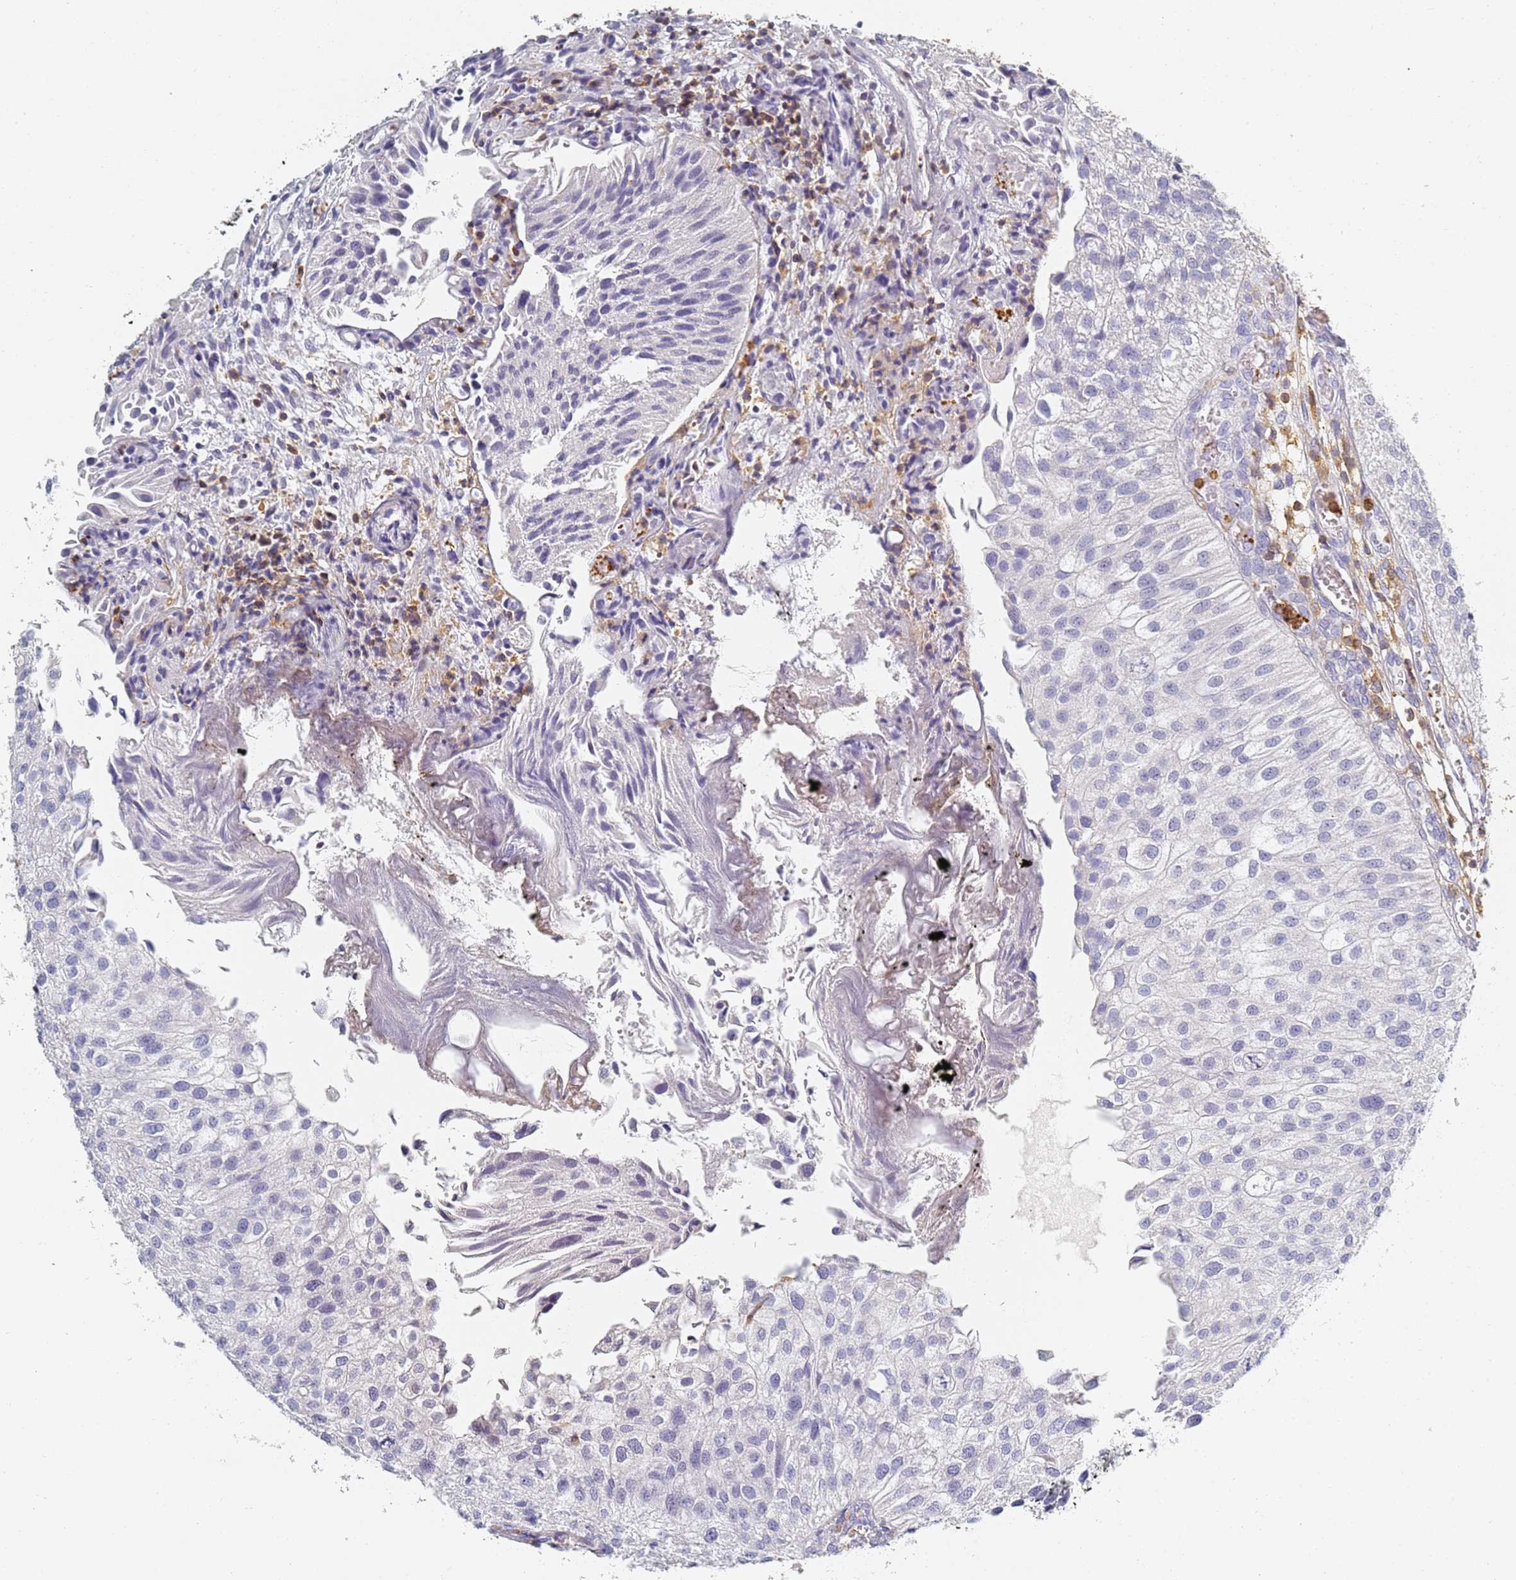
{"staining": {"intensity": "negative", "quantity": "none", "location": "none"}, "tissue": "urothelial cancer", "cell_type": "Tumor cells", "image_type": "cancer", "snomed": [{"axis": "morphology", "description": "Urothelial carcinoma, Low grade"}, {"axis": "topography", "description": "Urinary bladder"}], "caption": "Immunohistochemistry (IHC) histopathology image of human urothelial cancer stained for a protein (brown), which displays no expression in tumor cells.", "gene": "BIN2", "patient": {"sex": "female", "age": 89}}